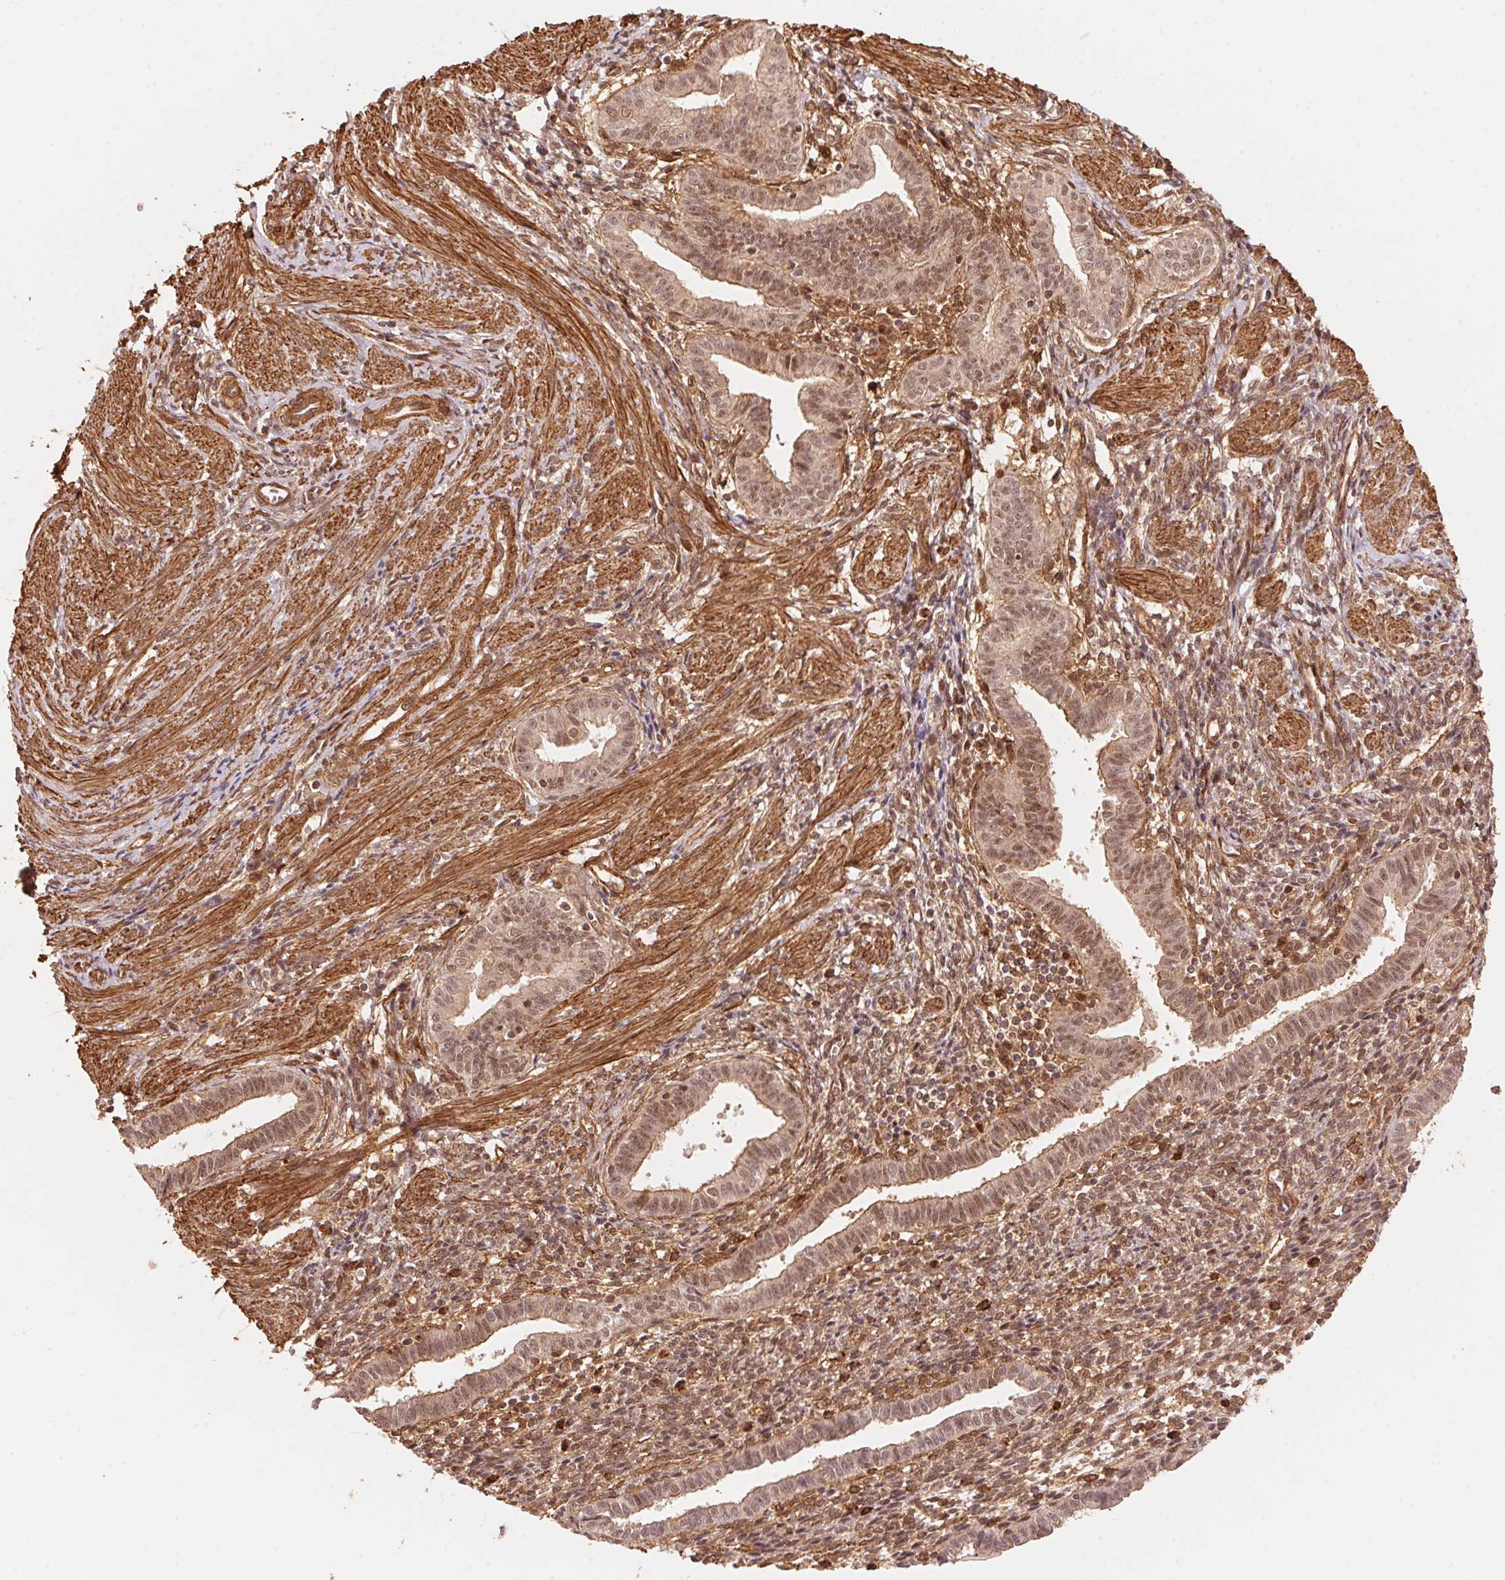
{"staining": {"intensity": "moderate", "quantity": "25%-75%", "location": "nuclear"}, "tissue": "endometrium", "cell_type": "Cells in endometrial stroma", "image_type": "normal", "snomed": [{"axis": "morphology", "description": "Normal tissue, NOS"}, {"axis": "topography", "description": "Endometrium"}], "caption": "Cells in endometrial stroma reveal medium levels of moderate nuclear positivity in approximately 25%-75% of cells in normal endometrium.", "gene": "TNIP2", "patient": {"sex": "female", "age": 37}}